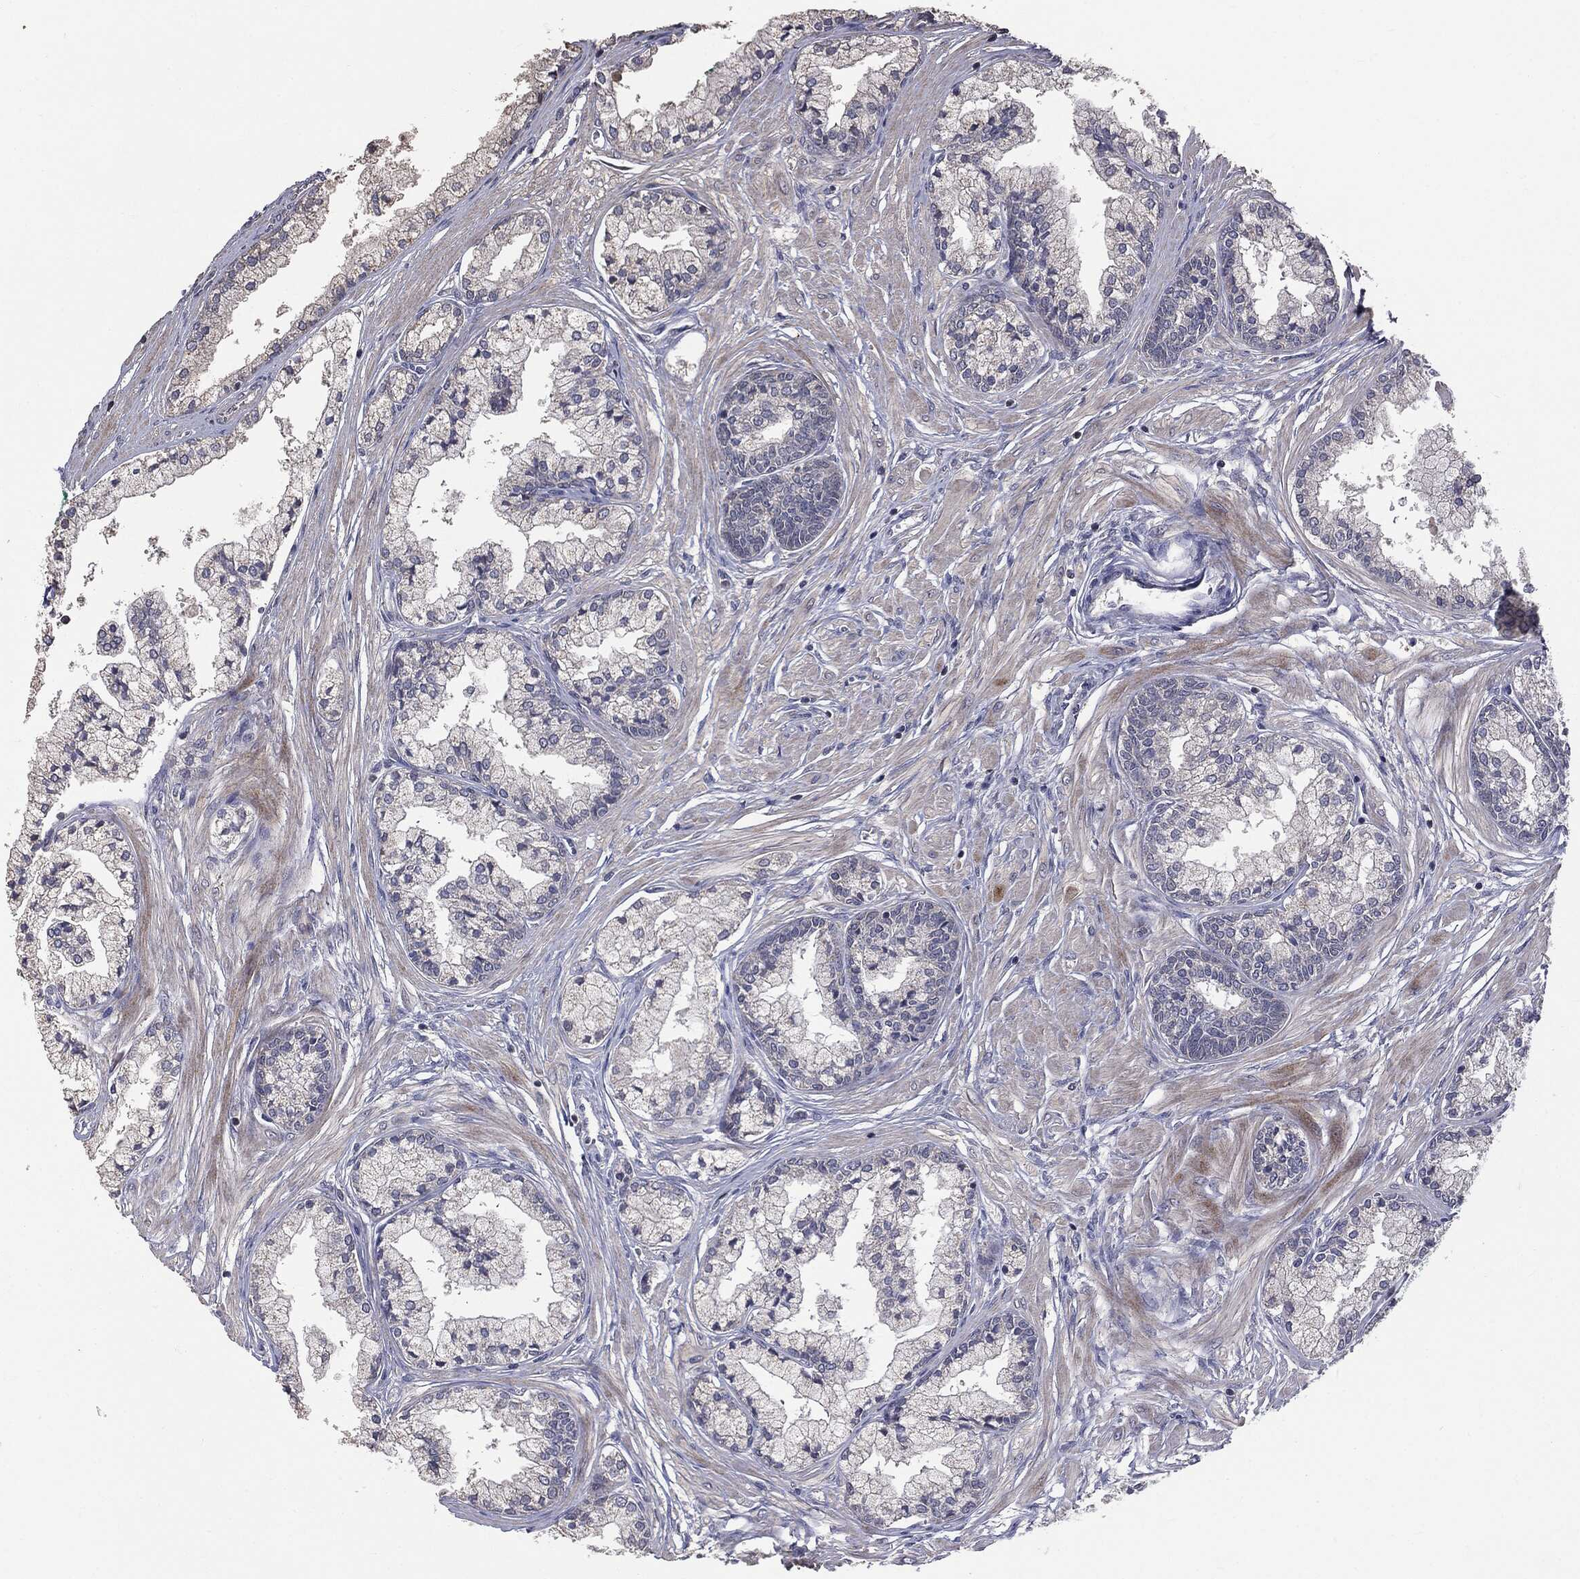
{"staining": {"intensity": "negative", "quantity": "none", "location": "none"}, "tissue": "prostate cancer", "cell_type": "Tumor cells", "image_type": "cancer", "snomed": [{"axis": "morphology", "description": "Adenocarcinoma, High grade"}, {"axis": "topography", "description": "Prostate"}], "caption": "Tumor cells are negative for protein expression in human prostate adenocarcinoma (high-grade). (DAB (3,3'-diaminobenzidine) immunohistochemistry with hematoxylin counter stain).", "gene": "MTOR", "patient": {"sex": "male", "age": 66}}